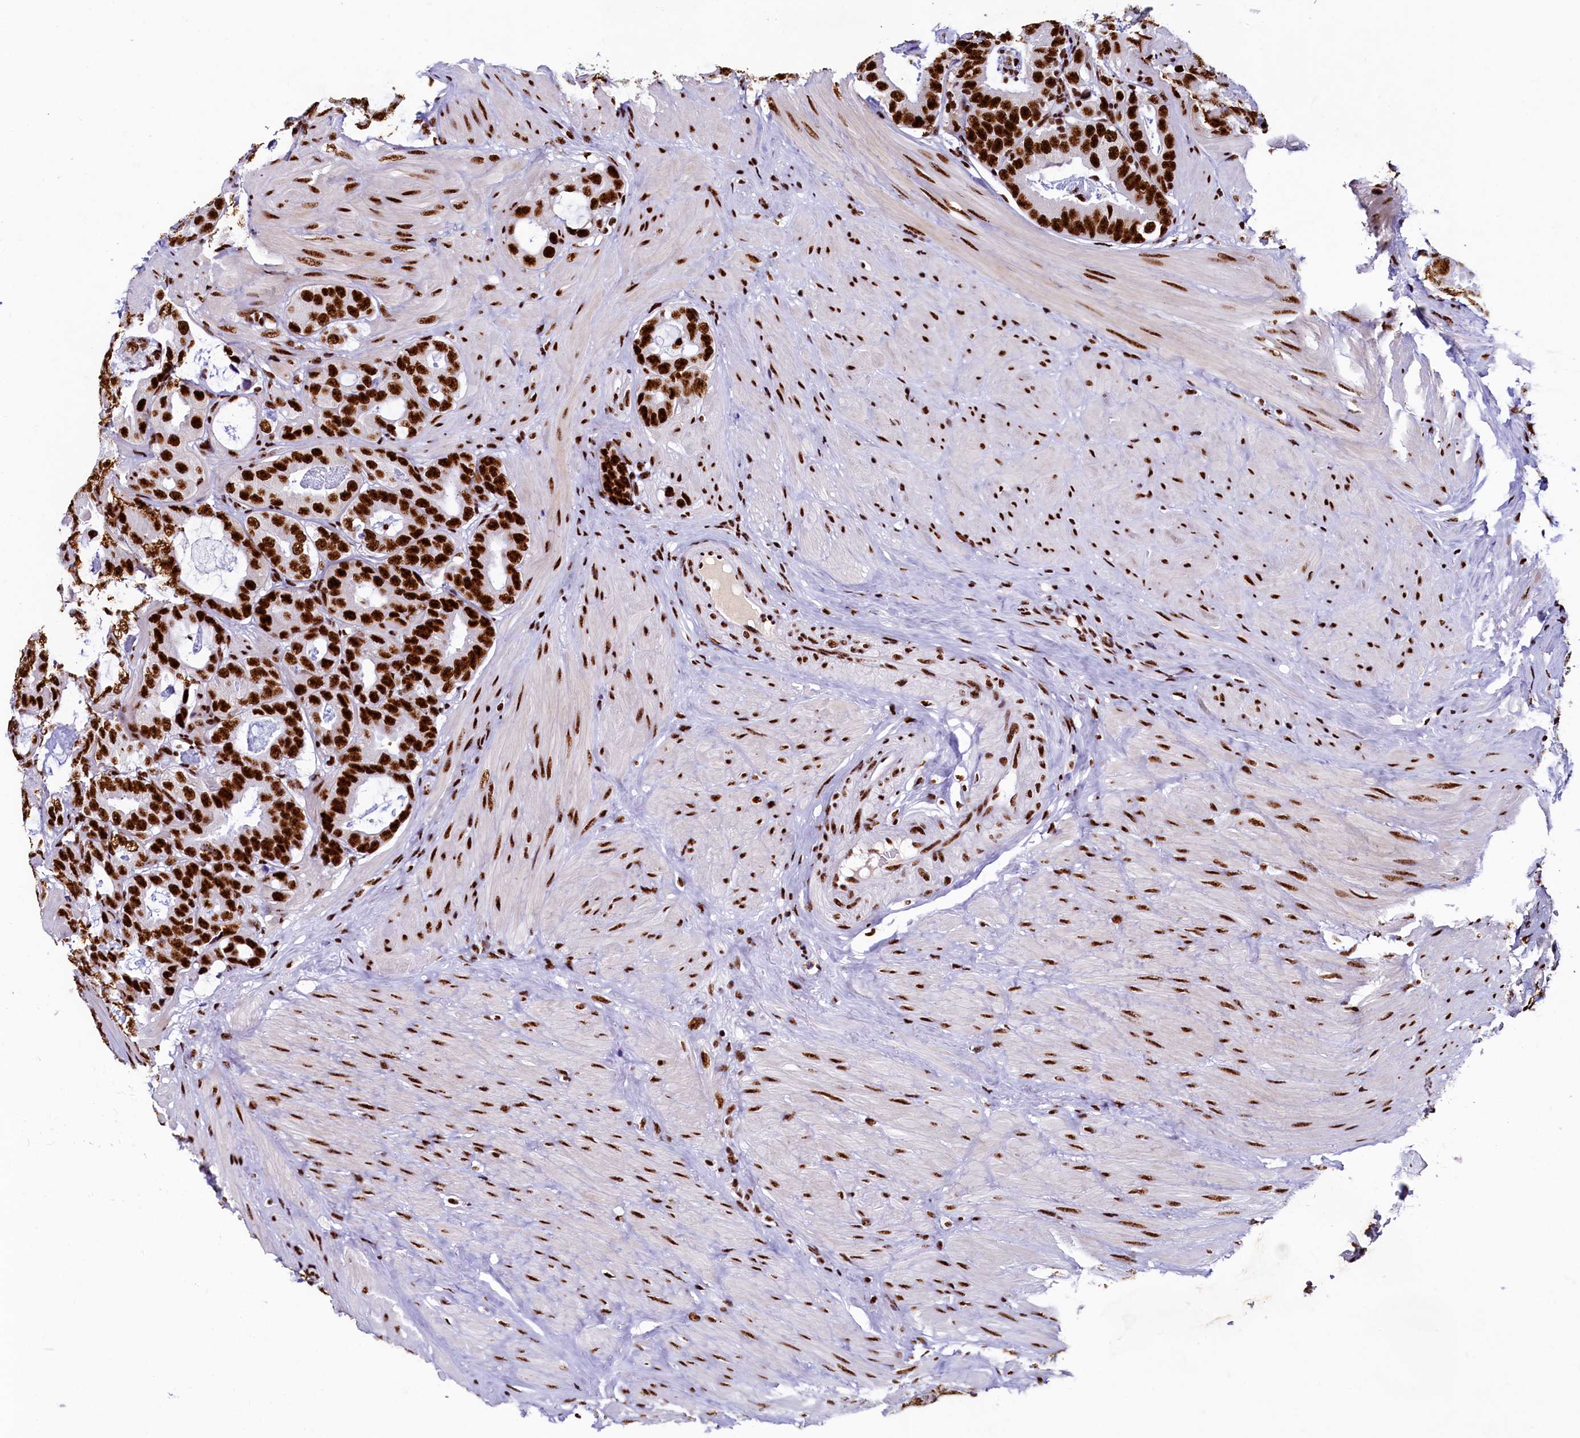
{"staining": {"intensity": "strong", "quantity": ">75%", "location": "nuclear"}, "tissue": "prostate cancer", "cell_type": "Tumor cells", "image_type": "cancer", "snomed": [{"axis": "morphology", "description": "Adenocarcinoma, Low grade"}, {"axis": "topography", "description": "Prostate"}], "caption": "Immunohistochemical staining of human low-grade adenocarcinoma (prostate) demonstrates high levels of strong nuclear protein staining in about >75% of tumor cells.", "gene": "SRRM2", "patient": {"sex": "male", "age": 71}}